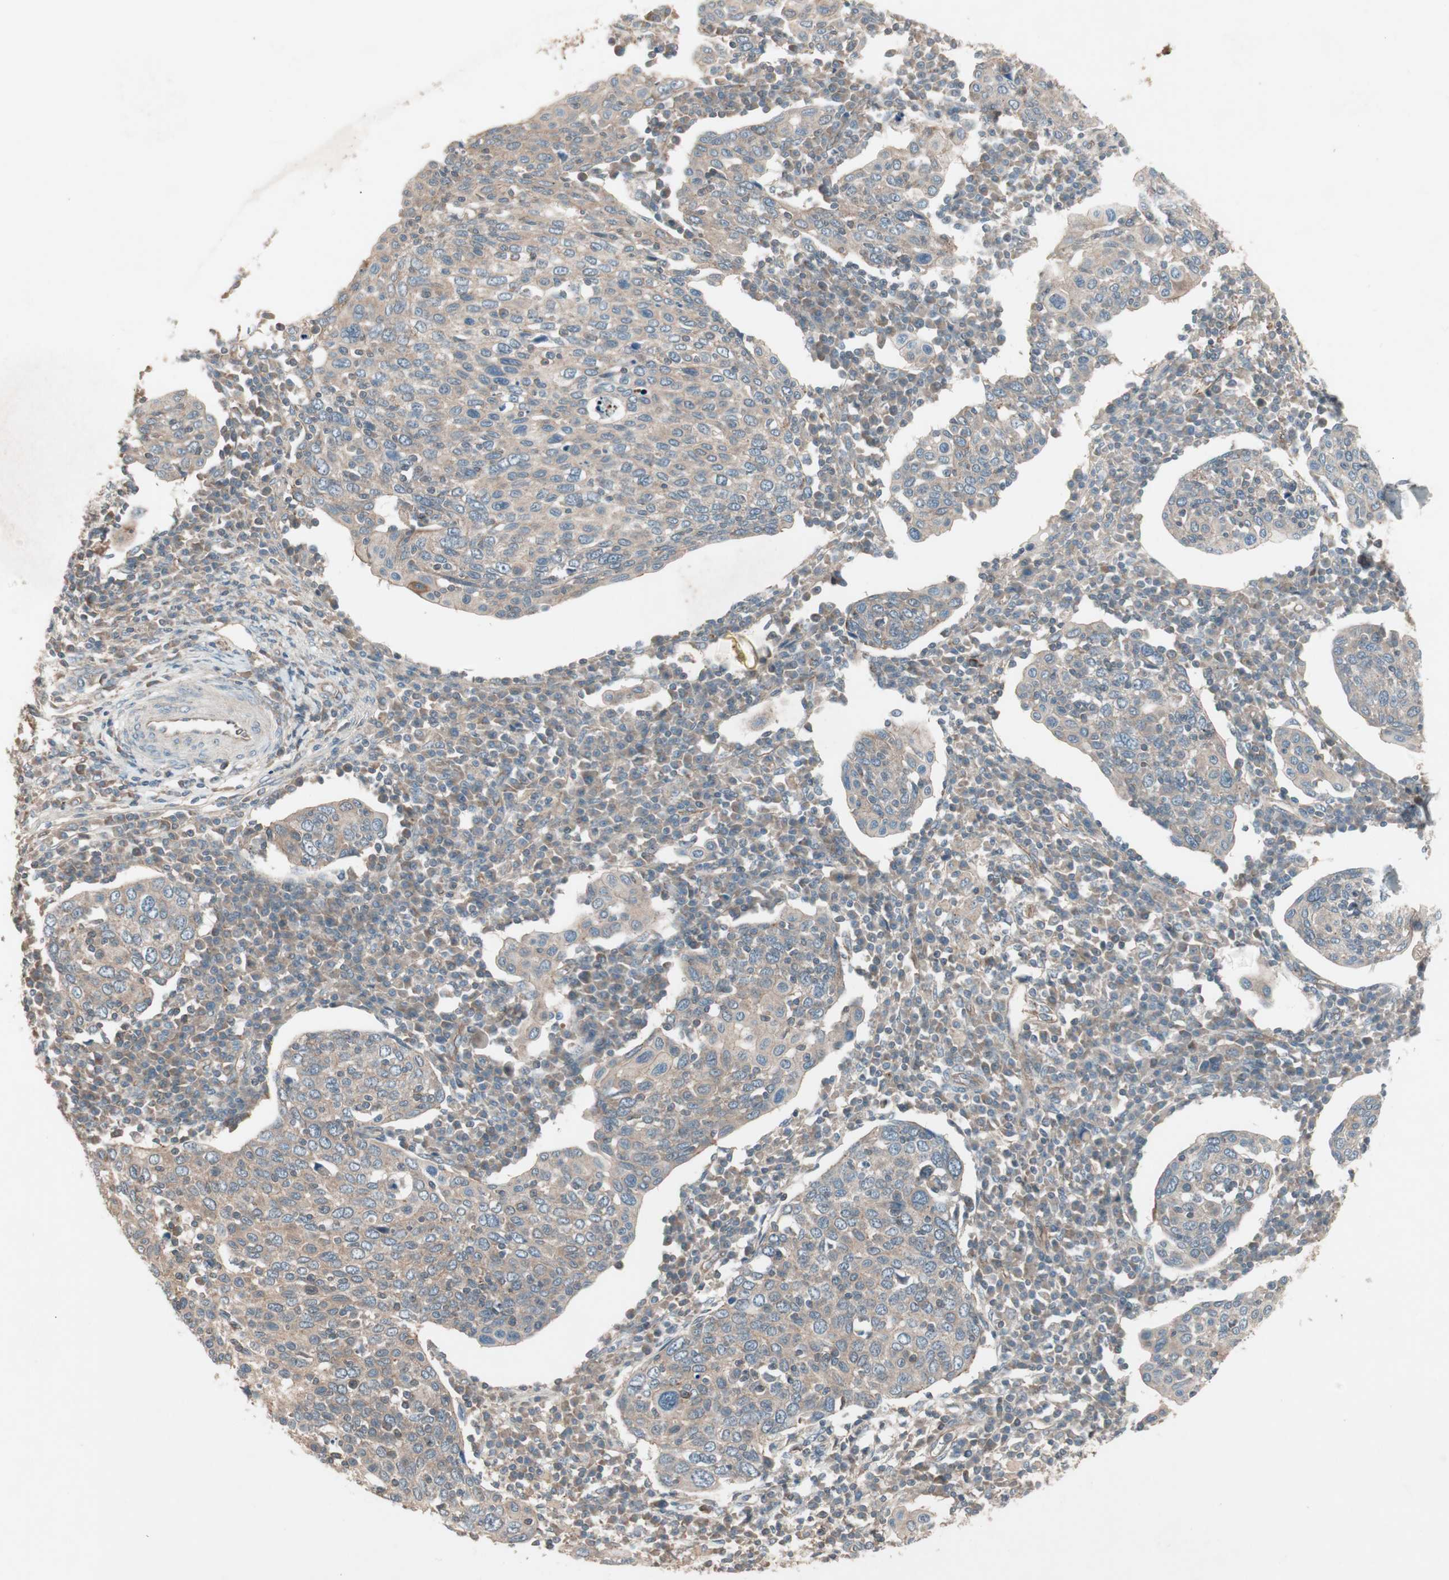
{"staining": {"intensity": "weak", "quantity": "25%-75%", "location": "cytoplasmic/membranous"}, "tissue": "cervical cancer", "cell_type": "Tumor cells", "image_type": "cancer", "snomed": [{"axis": "morphology", "description": "Squamous cell carcinoma, NOS"}, {"axis": "topography", "description": "Cervix"}], "caption": "Protein staining of cervical cancer (squamous cell carcinoma) tissue exhibits weak cytoplasmic/membranous expression in approximately 25%-75% of tumor cells. The staining was performed using DAB (3,3'-diaminobenzidine) to visualize the protein expression in brown, while the nuclei were stained in blue with hematoxylin (Magnification: 20x).", "gene": "TFPI", "patient": {"sex": "female", "age": 40}}